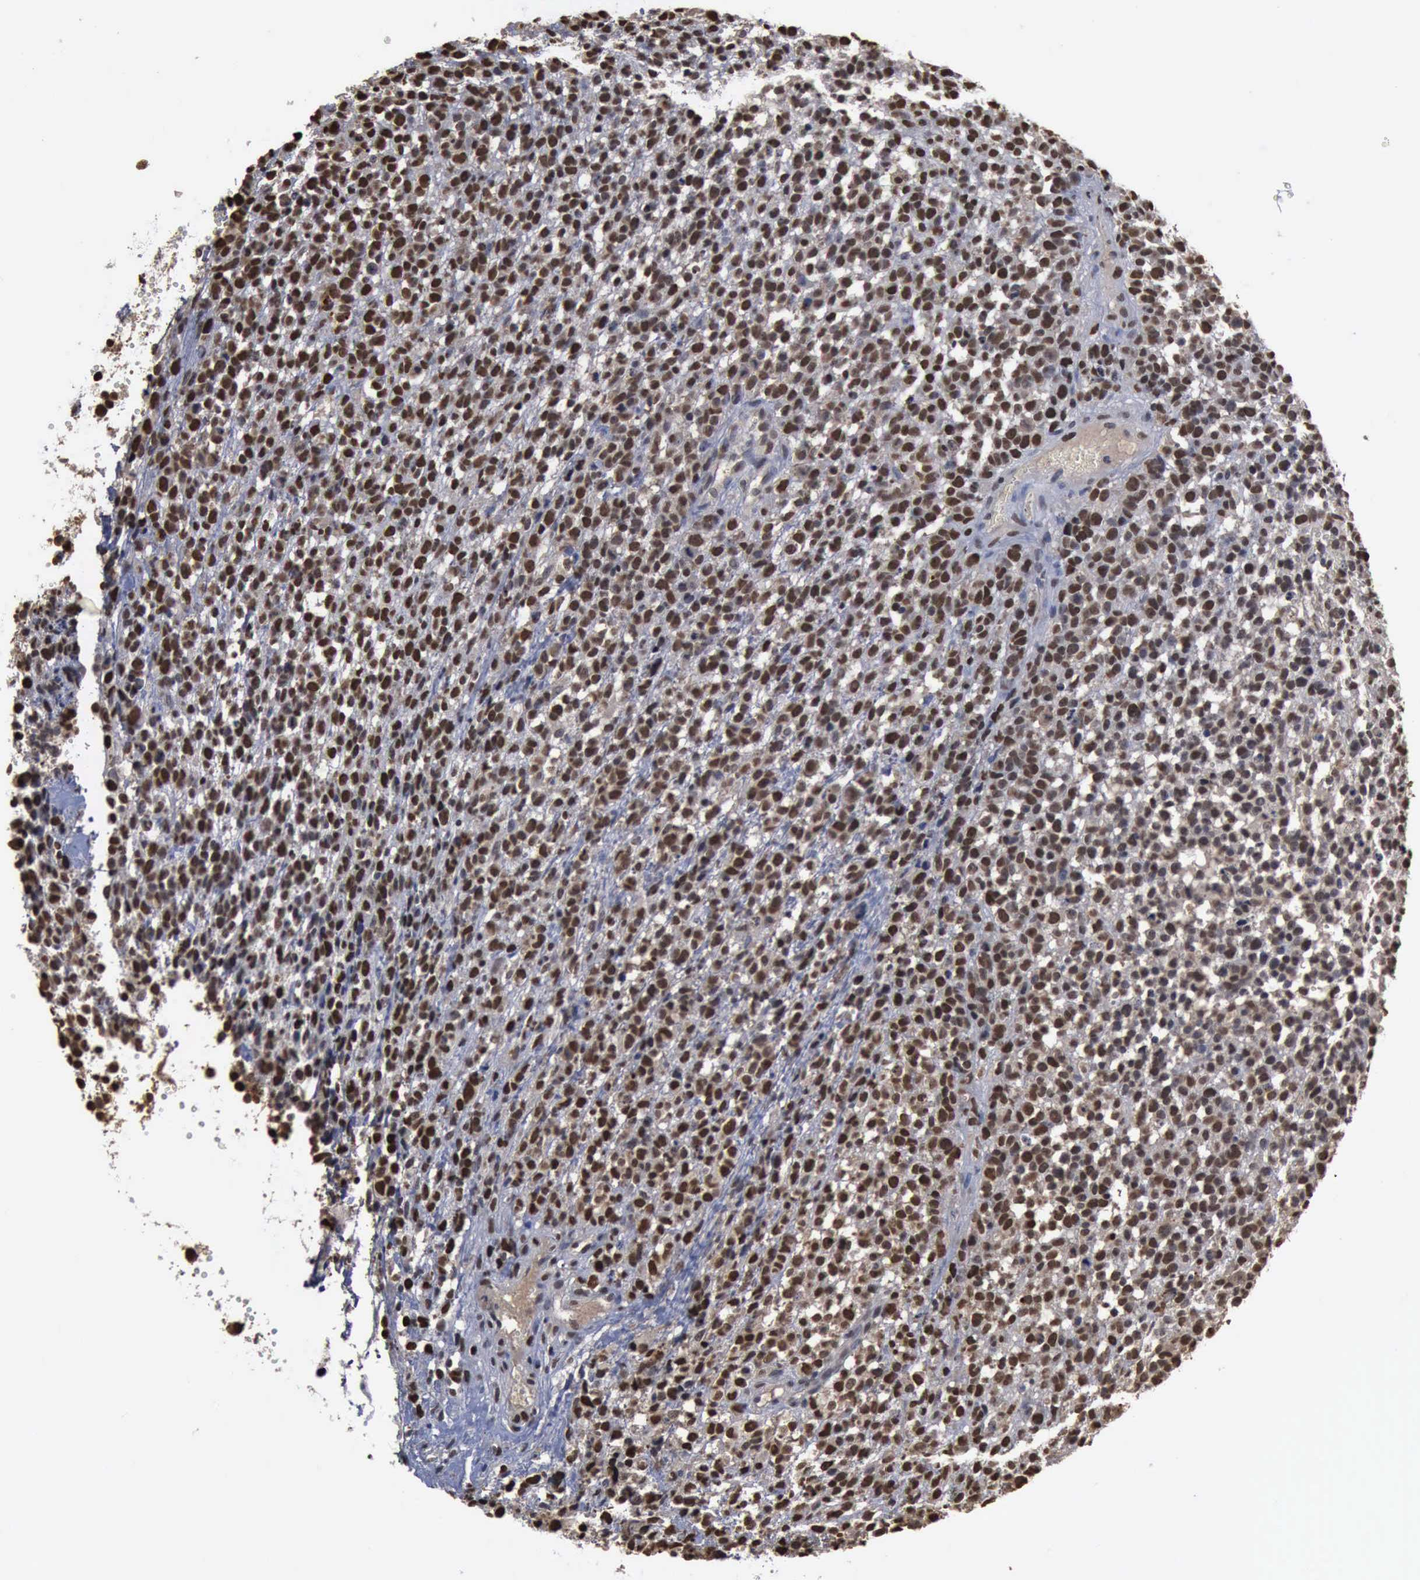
{"staining": {"intensity": "moderate", "quantity": ">75%", "location": "nuclear"}, "tissue": "glioma", "cell_type": "Tumor cells", "image_type": "cancer", "snomed": [{"axis": "morphology", "description": "Glioma, malignant, High grade"}, {"axis": "topography", "description": "Brain"}], "caption": "Tumor cells demonstrate medium levels of moderate nuclear expression in approximately >75% of cells in malignant glioma (high-grade).", "gene": "PCNA", "patient": {"sex": "male", "age": 66}}